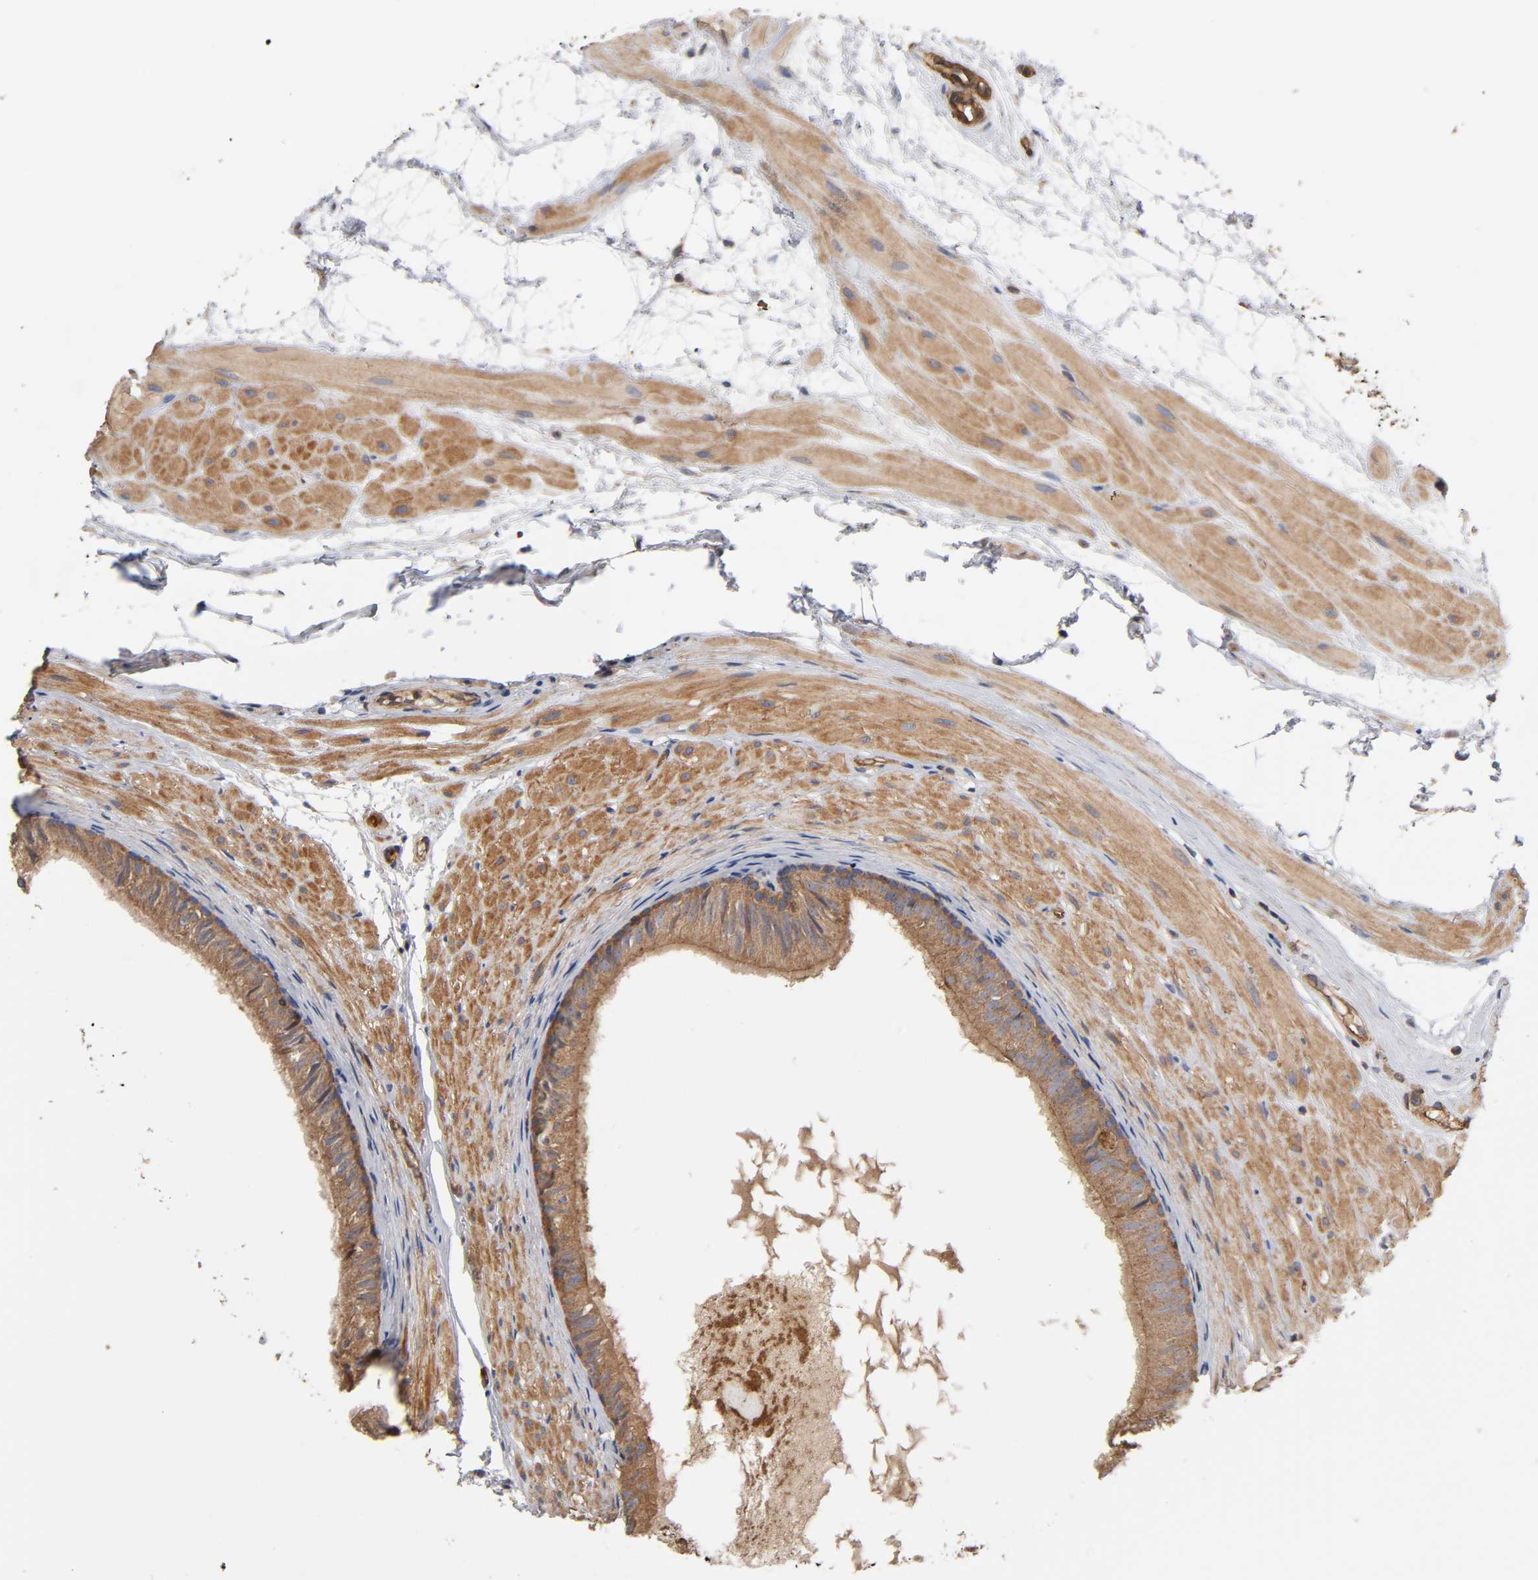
{"staining": {"intensity": "moderate", "quantity": ">75%", "location": "cytoplasmic/membranous"}, "tissue": "epididymis", "cell_type": "Glandular cells", "image_type": "normal", "snomed": [{"axis": "morphology", "description": "Normal tissue, NOS"}, {"axis": "morphology", "description": "Atrophy, NOS"}, {"axis": "topography", "description": "Testis"}, {"axis": "topography", "description": "Epididymis"}], "caption": "DAB (3,3'-diaminobenzidine) immunohistochemical staining of unremarkable human epididymis reveals moderate cytoplasmic/membranous protein staining in about >75% of glandular cells.", "gene": "LAMTOR2", "patient": {"sex": "male", "age": 18}}